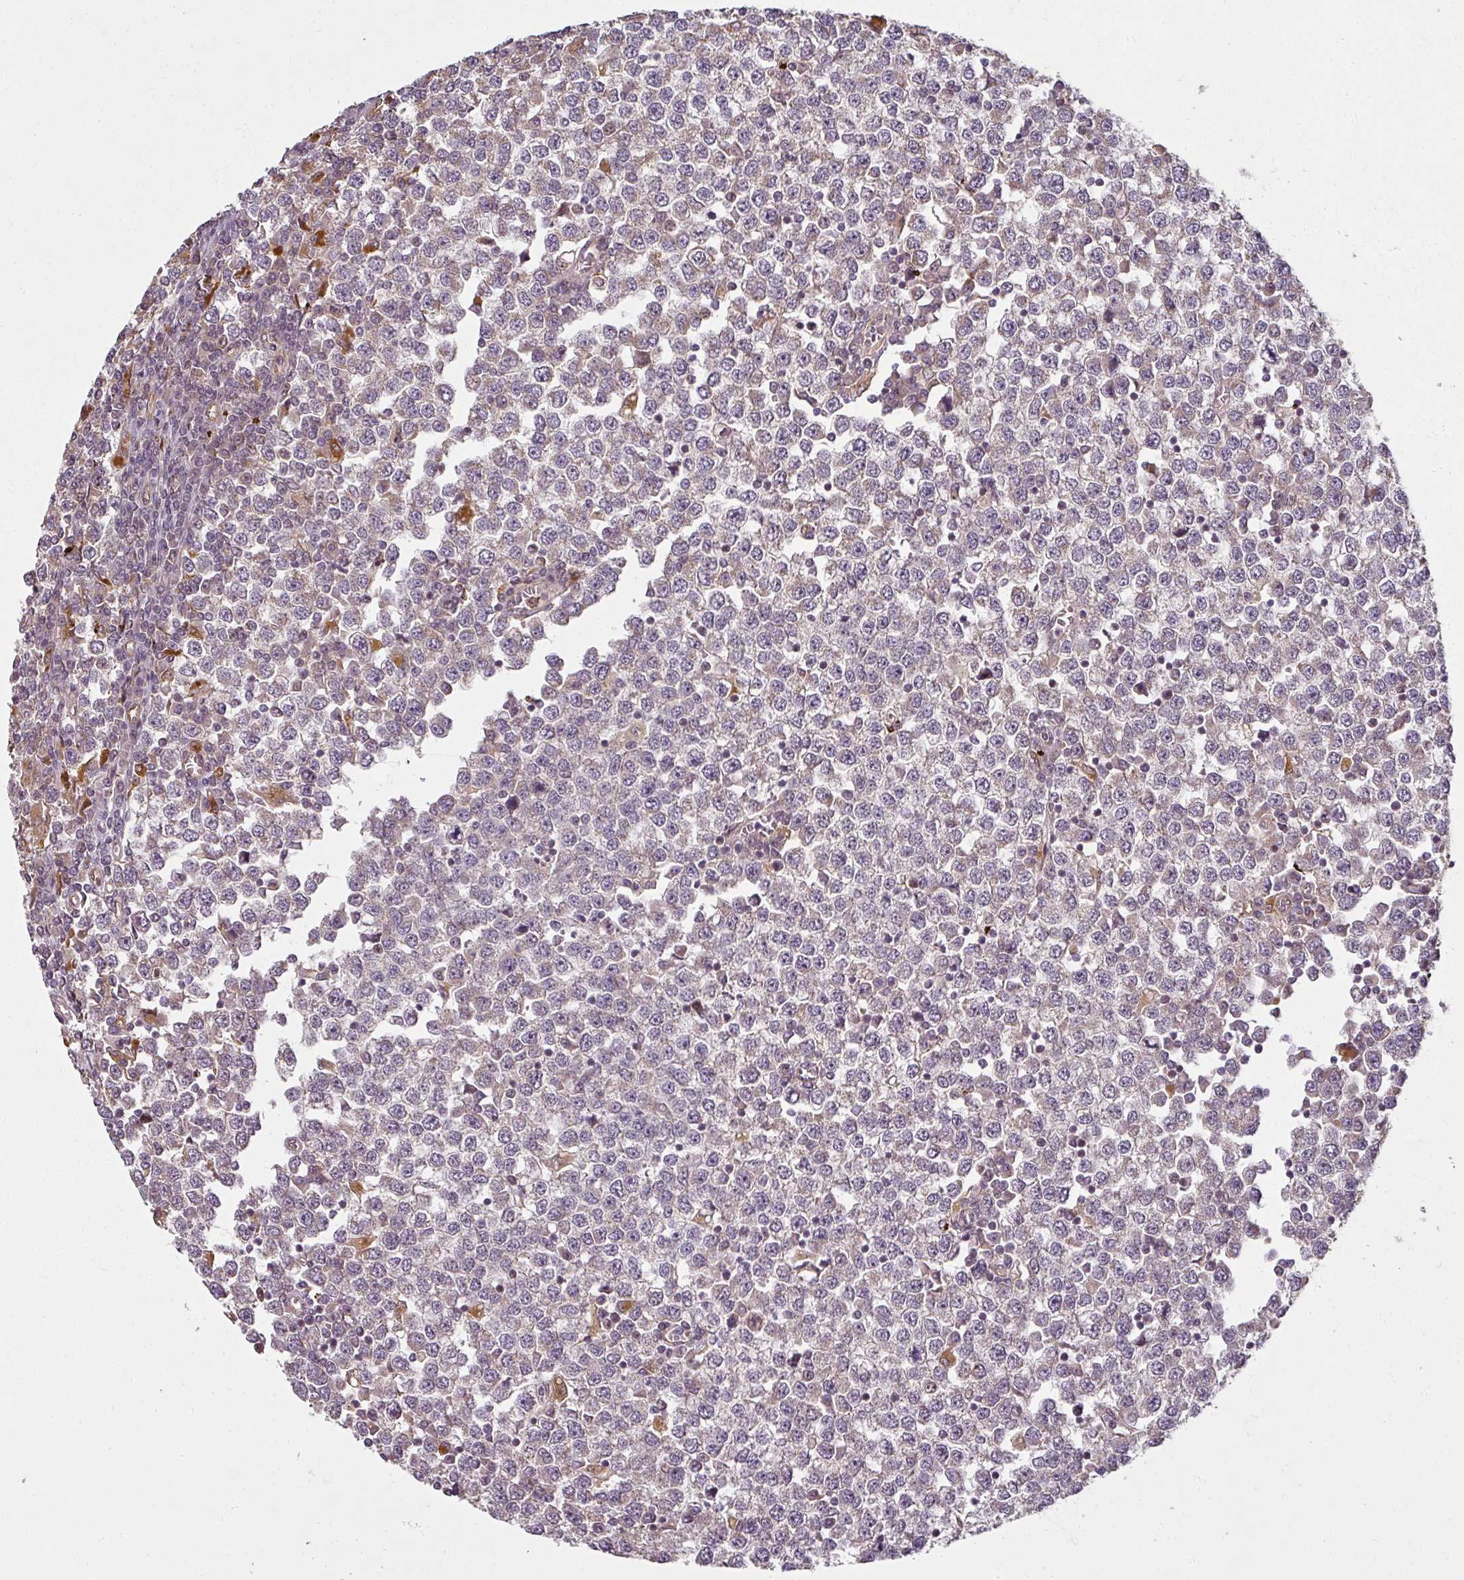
{"staining": {"intensity": "negative", "quantity": "none", "location": "none"}, "tissue": "testis cancer", "cell_type": "Tumor cells", "image_type": "cancer", "snomed": [{"axis": "morphology", "description": "Seminoma, NOS"}, {"axis": "topography", "description": "Testis"}], "caption": "Protein analysis of testis cancer exhibits no significant staining in tumor cells. The staining was performed using DAB (3,3'-diaminobenzidine) to visualize the protein expression in brown, while the nuclei were stained in blue with hematoxylin (Magnification: 20x).", "gene": "DIMT1", "patient": {"sex": "male", "age": 65}}